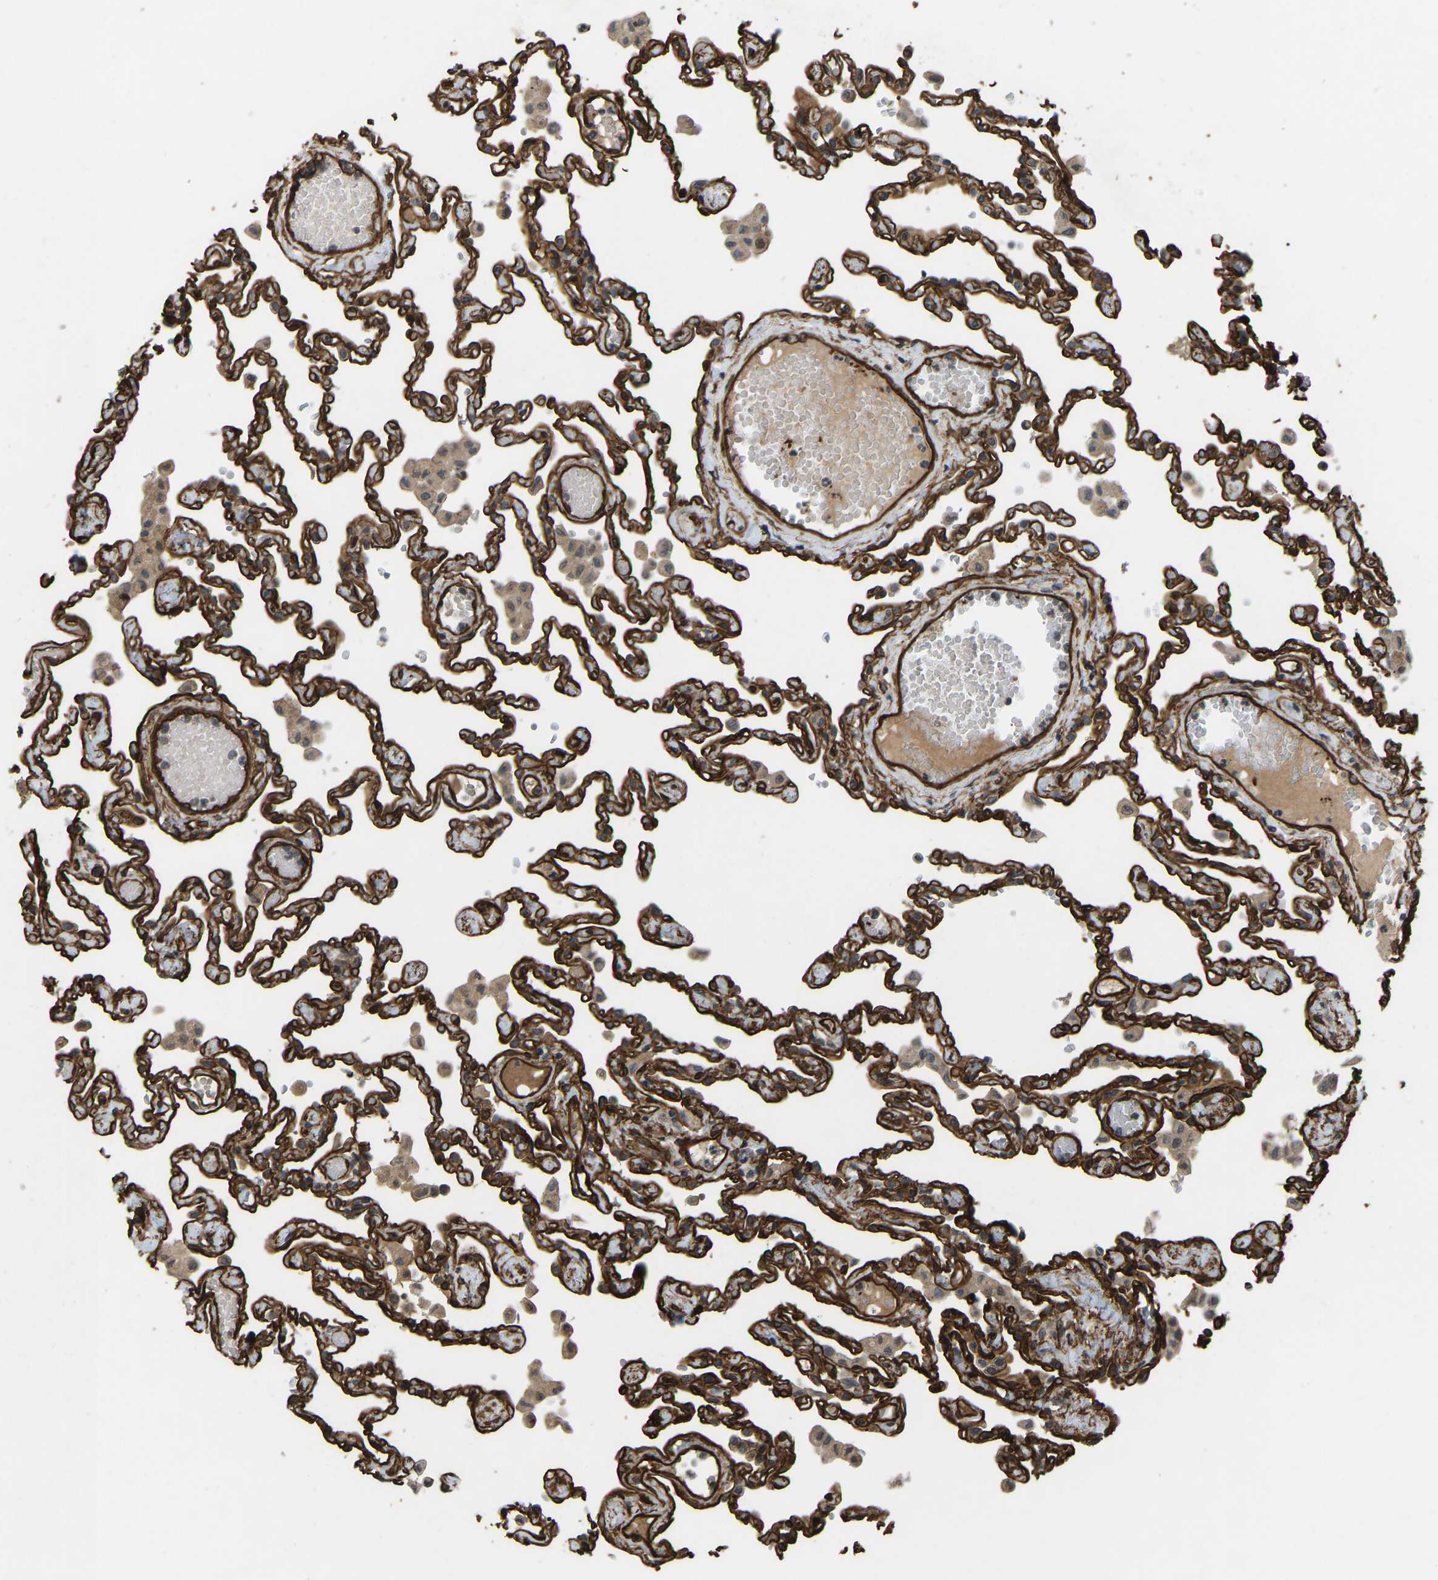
{"staining": {"intensity": "strong", "quantity": ">75%", "location": "cytoplasmic/membranous"}, "tissue": "lung", "cell_type": "Alveolar cells", "image_type": "normal", "snomed": [{"axis": "morphology", "description": "Normal tissue, NOS"}, {"axis": "topography", "description": "Bronchus"}, {"axis": "topography", "description": "Lung"}], "caption": "High-magnification brightfield microscopy of benign lung stained with DAB (brown) and counterstained with hematoxylin (blue). alveolar cells exhibit strong cytoplasmic/membranous expression is identified in approximately>75% of cells. (DAB IHC, brown staining for protein, blue staining for nuclei).", "gene": "NMB", "patient": {"sex": "female", "age": 49}}